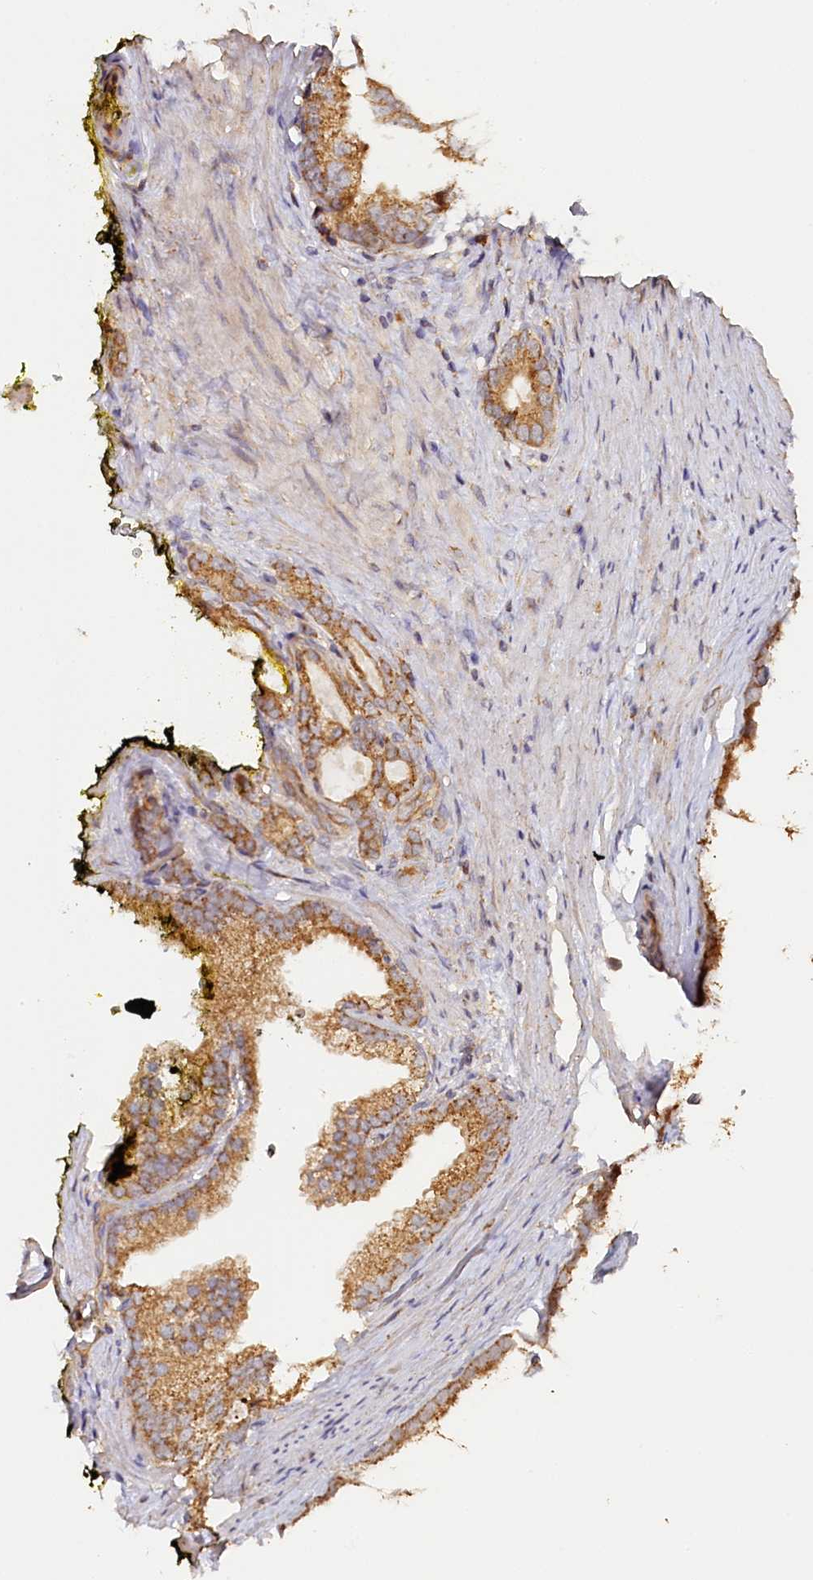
{"staining": {"intensity": "moderate", "quantity": ">75%", "location": "cytoplasmic/membranous"}, "tissue": "prostate cancer", "cell_type": "Tumor cells", "image_type": "cancer", "snomed": [{"axis": "morphology", "description": "Adenocarcinoma, Low grade"}, {"axis": "topography", "description": "Prostate"}], "caption": "Human prostate cancer stained with a protein marker shows moderate staining in tumor cells.", "gene": "KATNB1", "patient": {"sex": "male", "age": 71}}